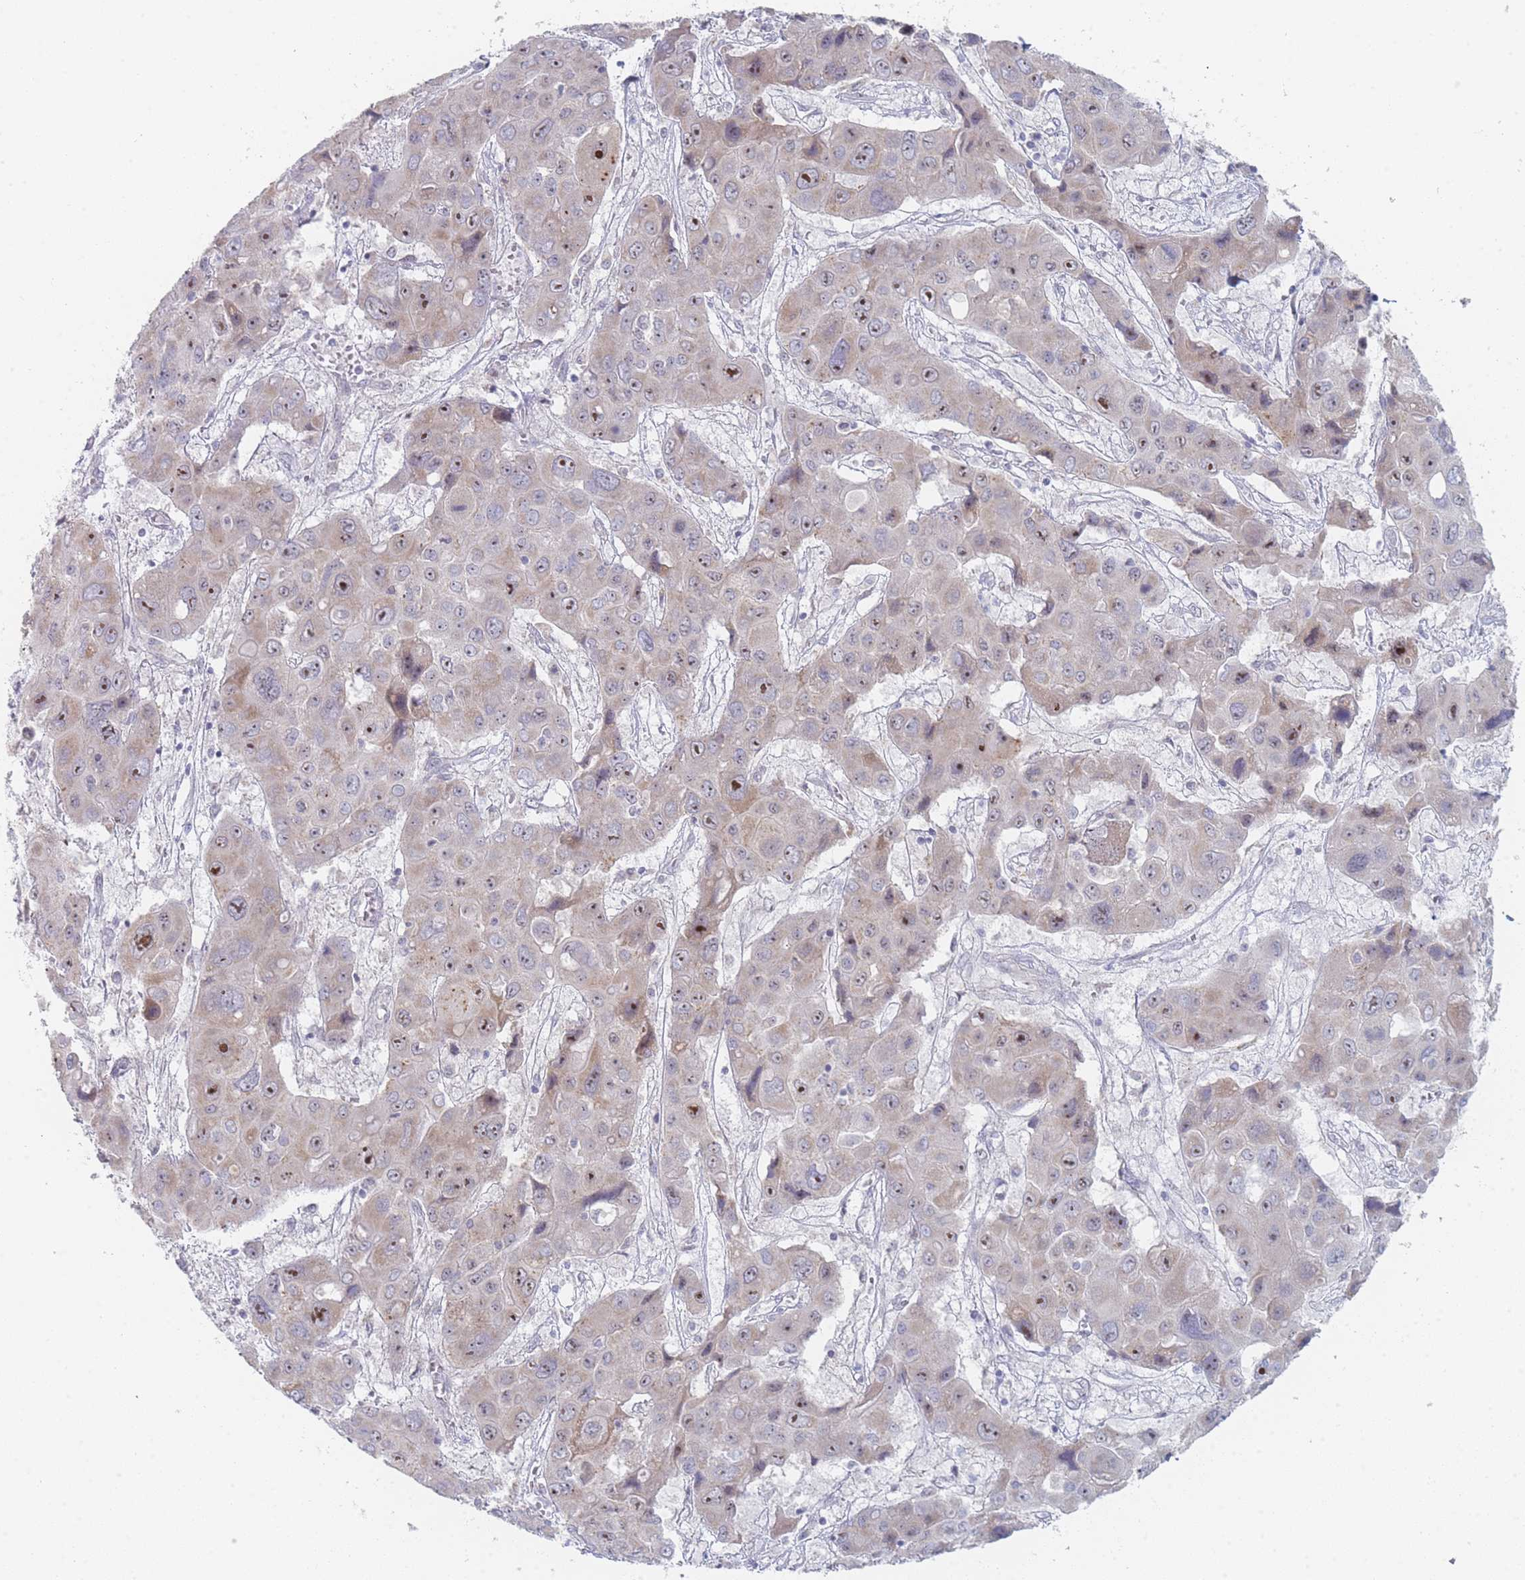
{"staining": {"intensity": "strong", "quantity": "<25%", "location": "nuclear"}, "tissue": "liver cancer", "cell_type": "Tumor cells", "image_type": "cancer", "snomed": [{"axis": "morphology", "description": "Cholangiocarcinoma"}, {"axis": "topography", "description": "Liver"}], "caption": "Immunohistochemistry histopathology image of neoplastic tissue: human liver cancer (cholangiocarcinoma) stained using immunohistochemistry (IHC) displays medium levels of strong protein expression localized specifically in the nuclear of tumor cells, appearing as a nuclear brown color.", "gene": "RNF8", "patient": {"sex": "male", "age": 67}}